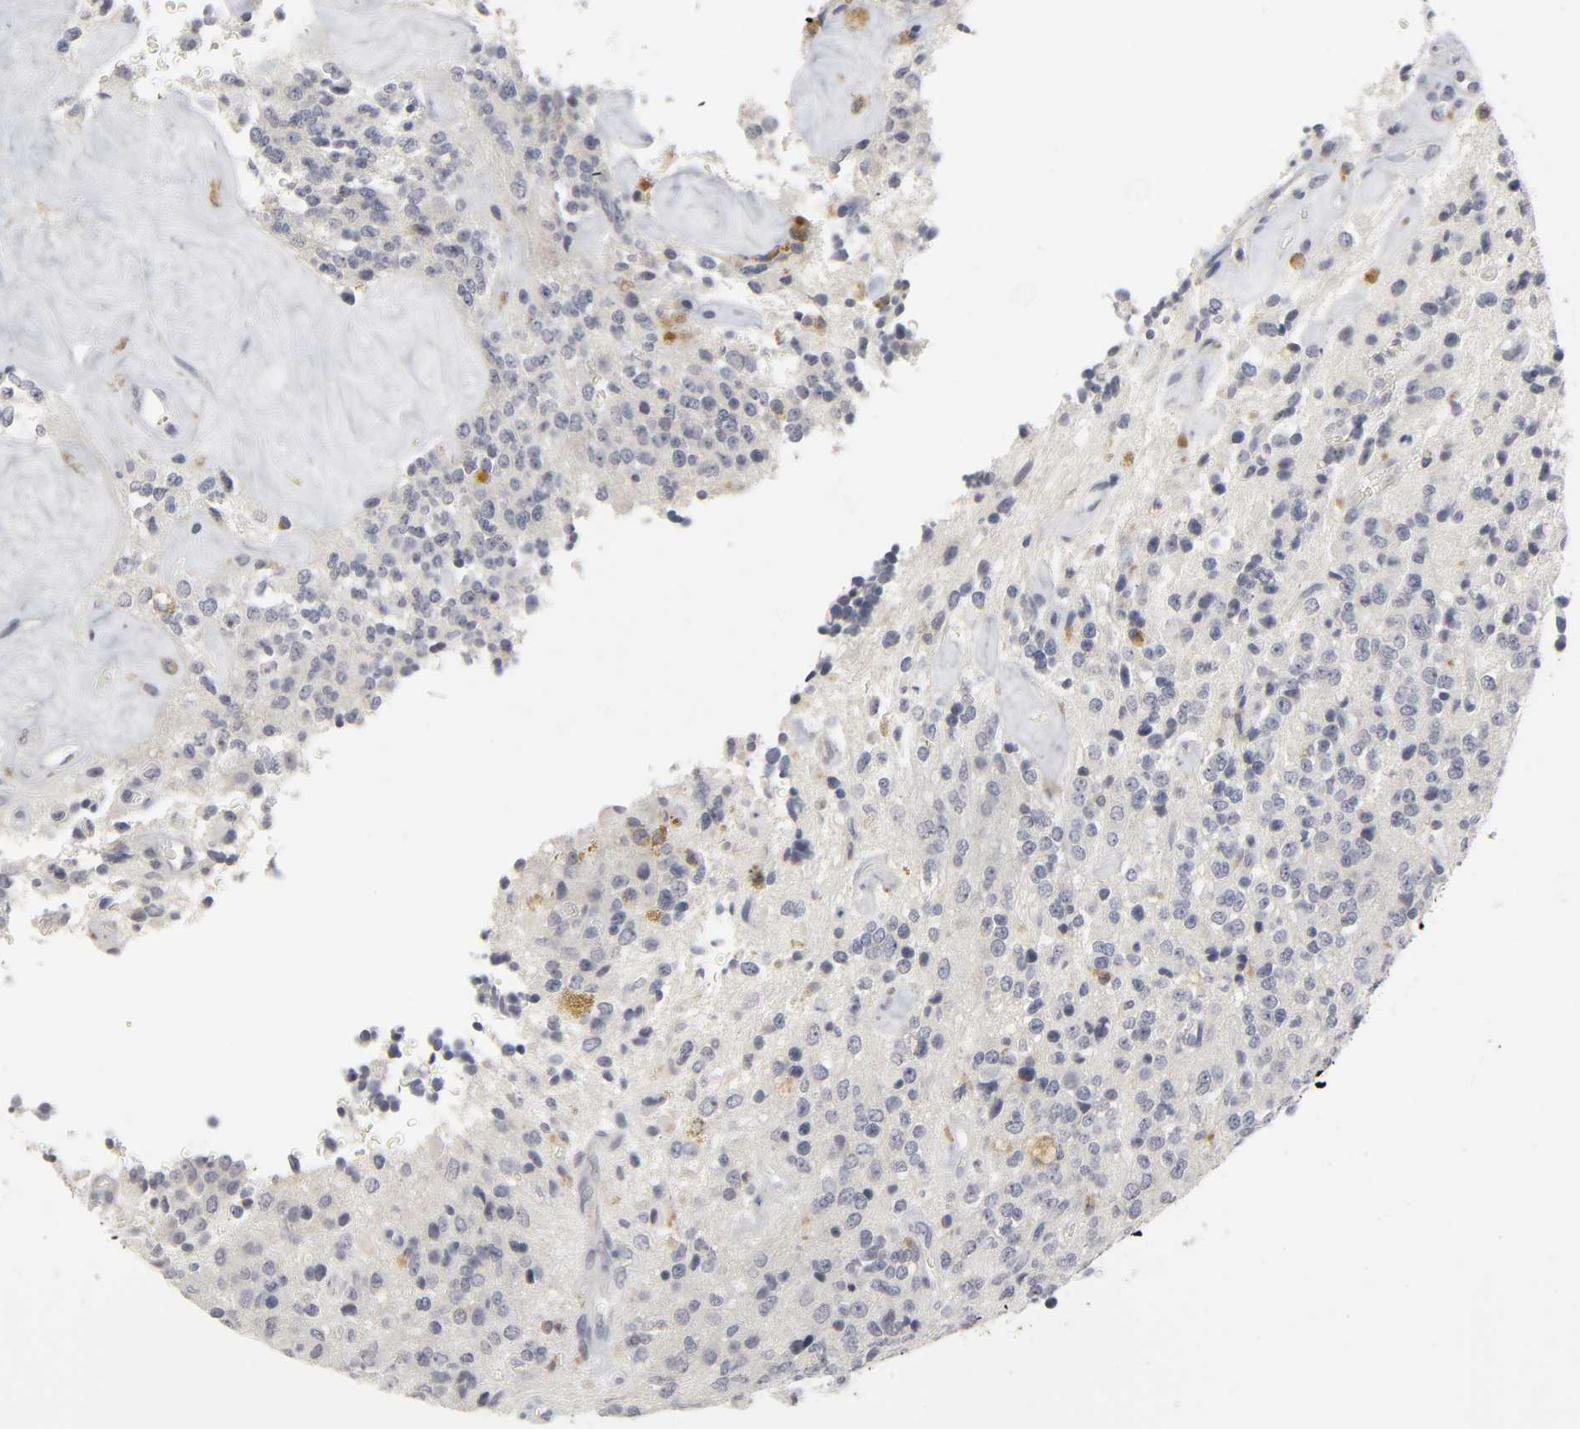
{"staining": {"intensity": "negative", "quantity": "none", "location": "none"}, "tissue": "glioma", "cell_type": "Tumor cells", "image_type": "cancer", "snomed": [{"axis": "morphology", "description": "Glioma, malignant, High grade"}, {"axis": "topography", "description": "pancreas cauda"}], "caption": "Immunohistochemistry image of neoplastic tissue: high-grade glioma (malignant) stained with DAB exhibits no significant protein expression in tumor cells. The staining is performed using DAB (3,3'-diaminobenzidine) brown chromogen with nuclei counter-stained in using hematoxylin.", "gene": "TCAP", "patient": {"sex": "male", "age": 60}}